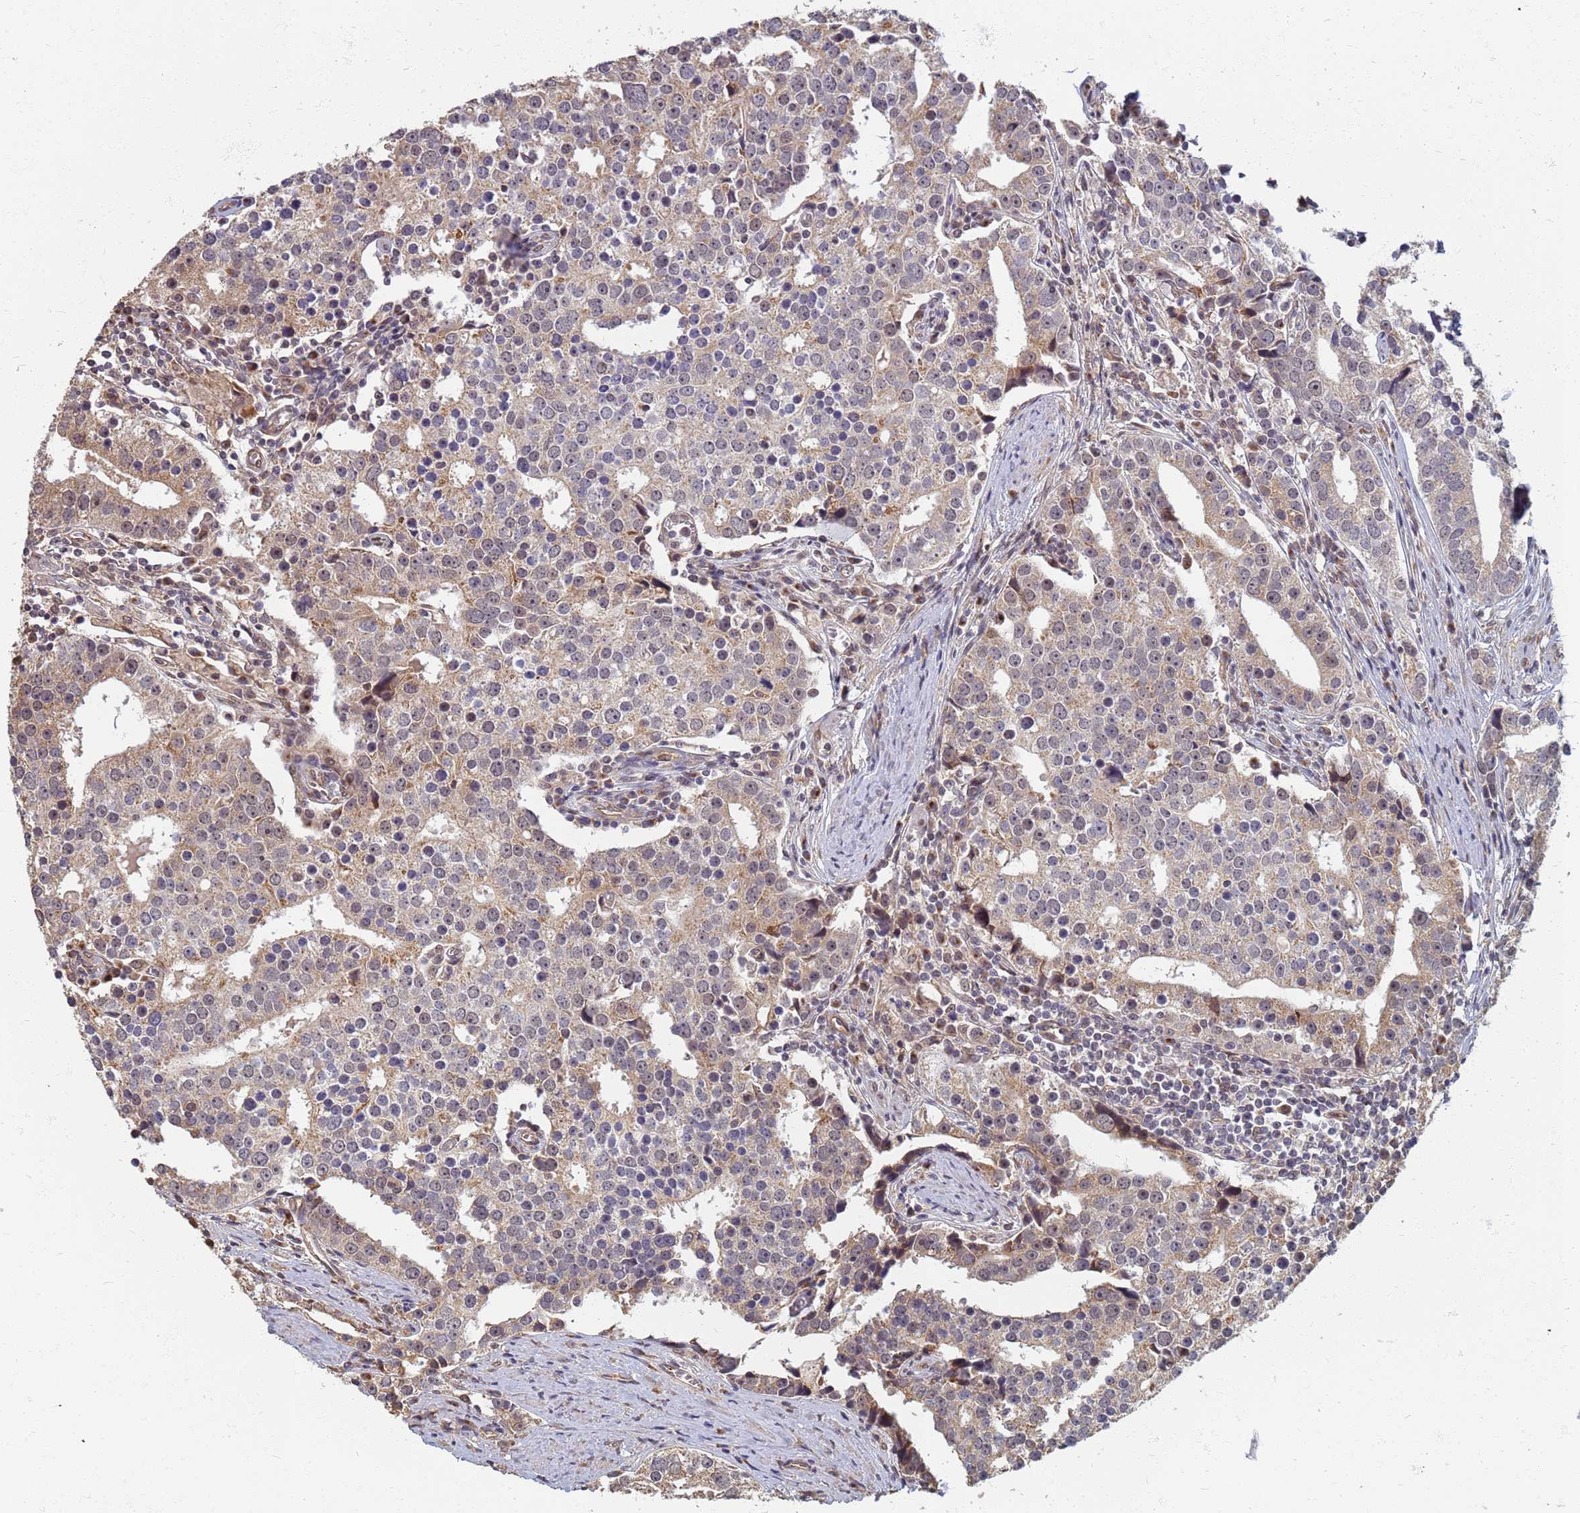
{"staining": {"intensity": "weak", "quantity": "25%-75%", "location": "cytoplasmic/membranous"}, "tissue": "prostate cancer", "cell_type": "Tumor cells", "image_type": "cancer", "snomed": [{"axis": "morphology", "description": "Adenocarcinoma, High grade"}, {"axis": "topography", "description": "Prostate"}], "caption": "Prostate cancer (adenocarcinoma (high-grade)) stained with DAB (3,3'-diaminobenzidine) IHC demonstrates low levels of weak cytoplasmic/membranous positivity in about 25%-75% of tumor cells. Nuclei are stained in blue.", "gene": "ITGB4", "patient": {"sex": "male", "age": 71}}